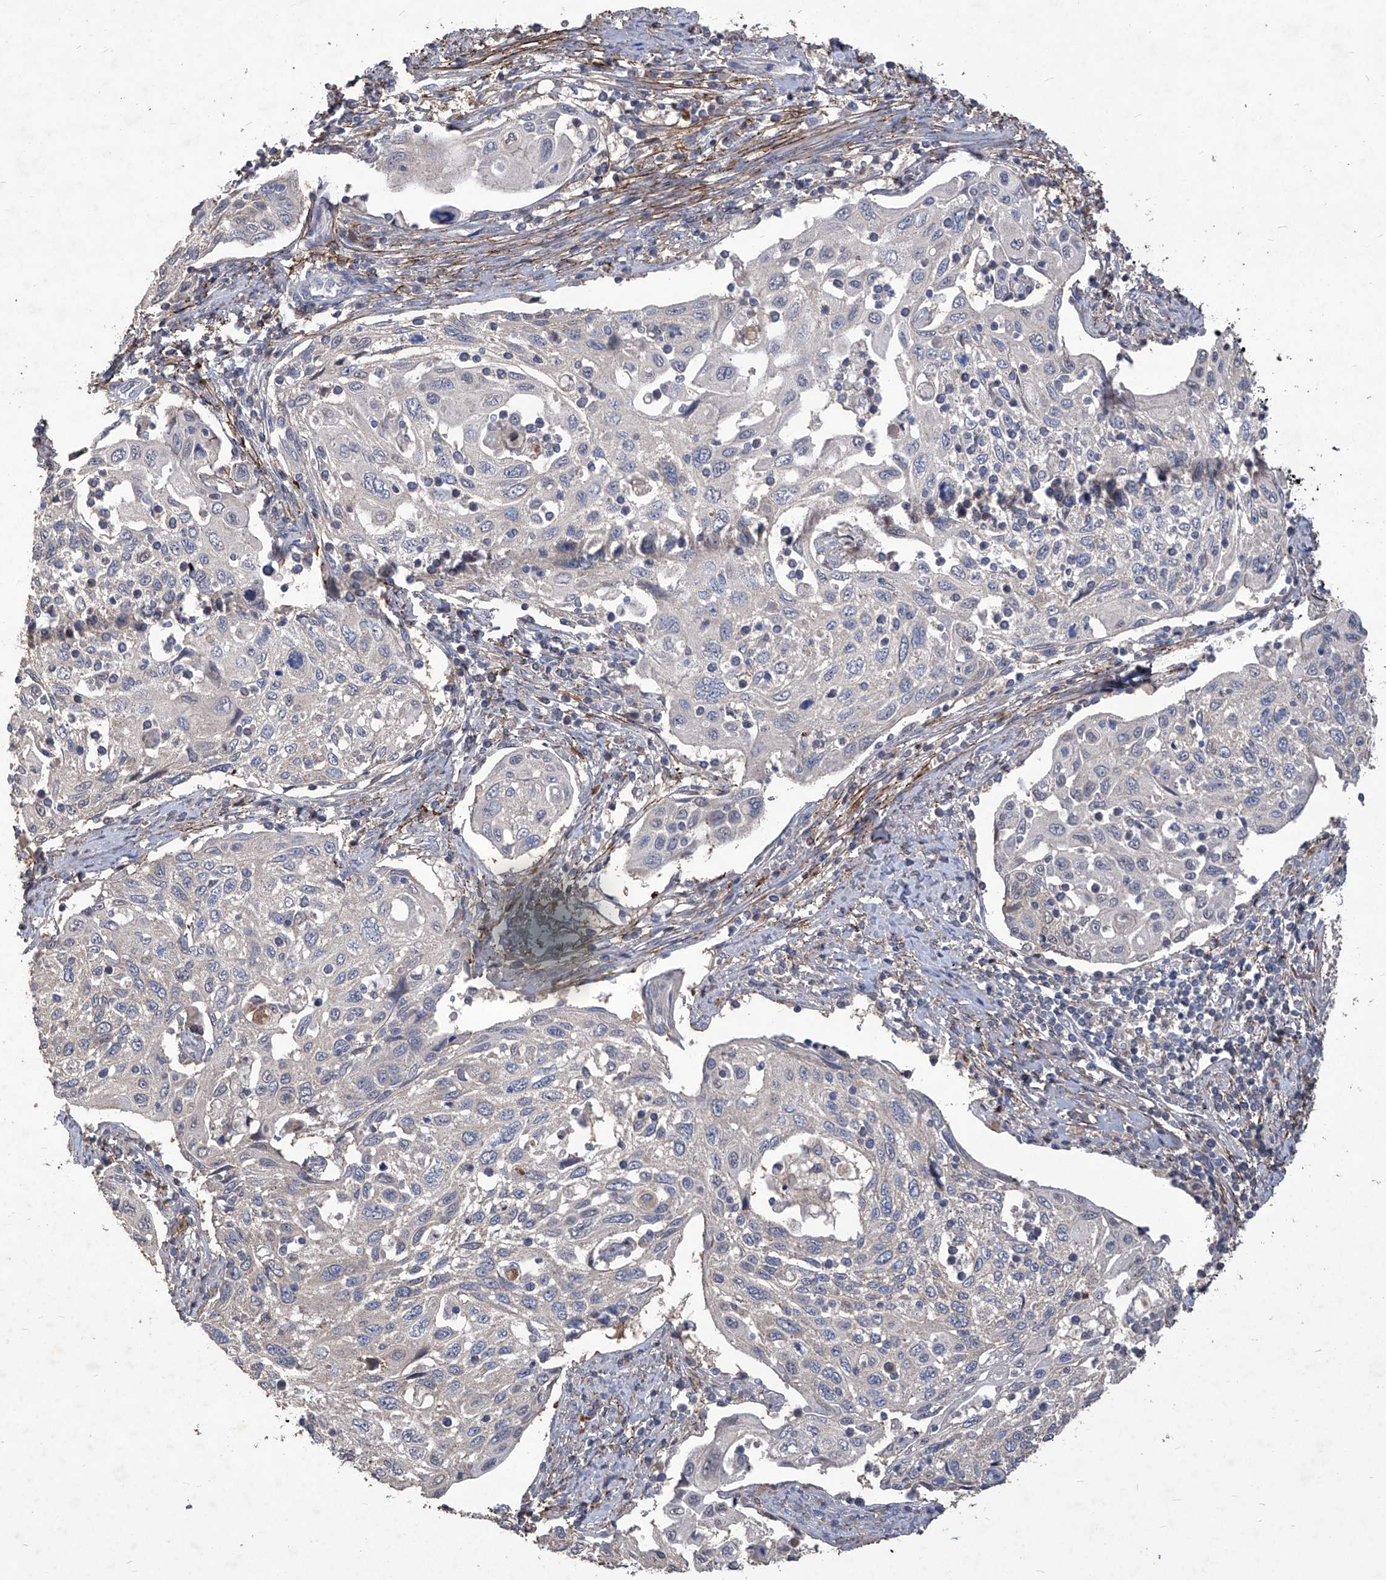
{"staining": {"intensity": "negative", "quantity": "none", "location": "none"}, "tissue": "cervical cancer", "cell_type": "Tumor cells", "image_type": "cancer", "snomed": [{"axis": "morphology", "description": "Squamous cell carcinoma, NOS"}, {"axis": "topography", "description": "Cervix"}], "caption": "Immunohistochemical staining of human cervical cancer (squamous cell carcinoma) reveals no significant staining in tumor cells.", "gene": "TXNIP", "patient": {"sex": "female", "age": 70}}